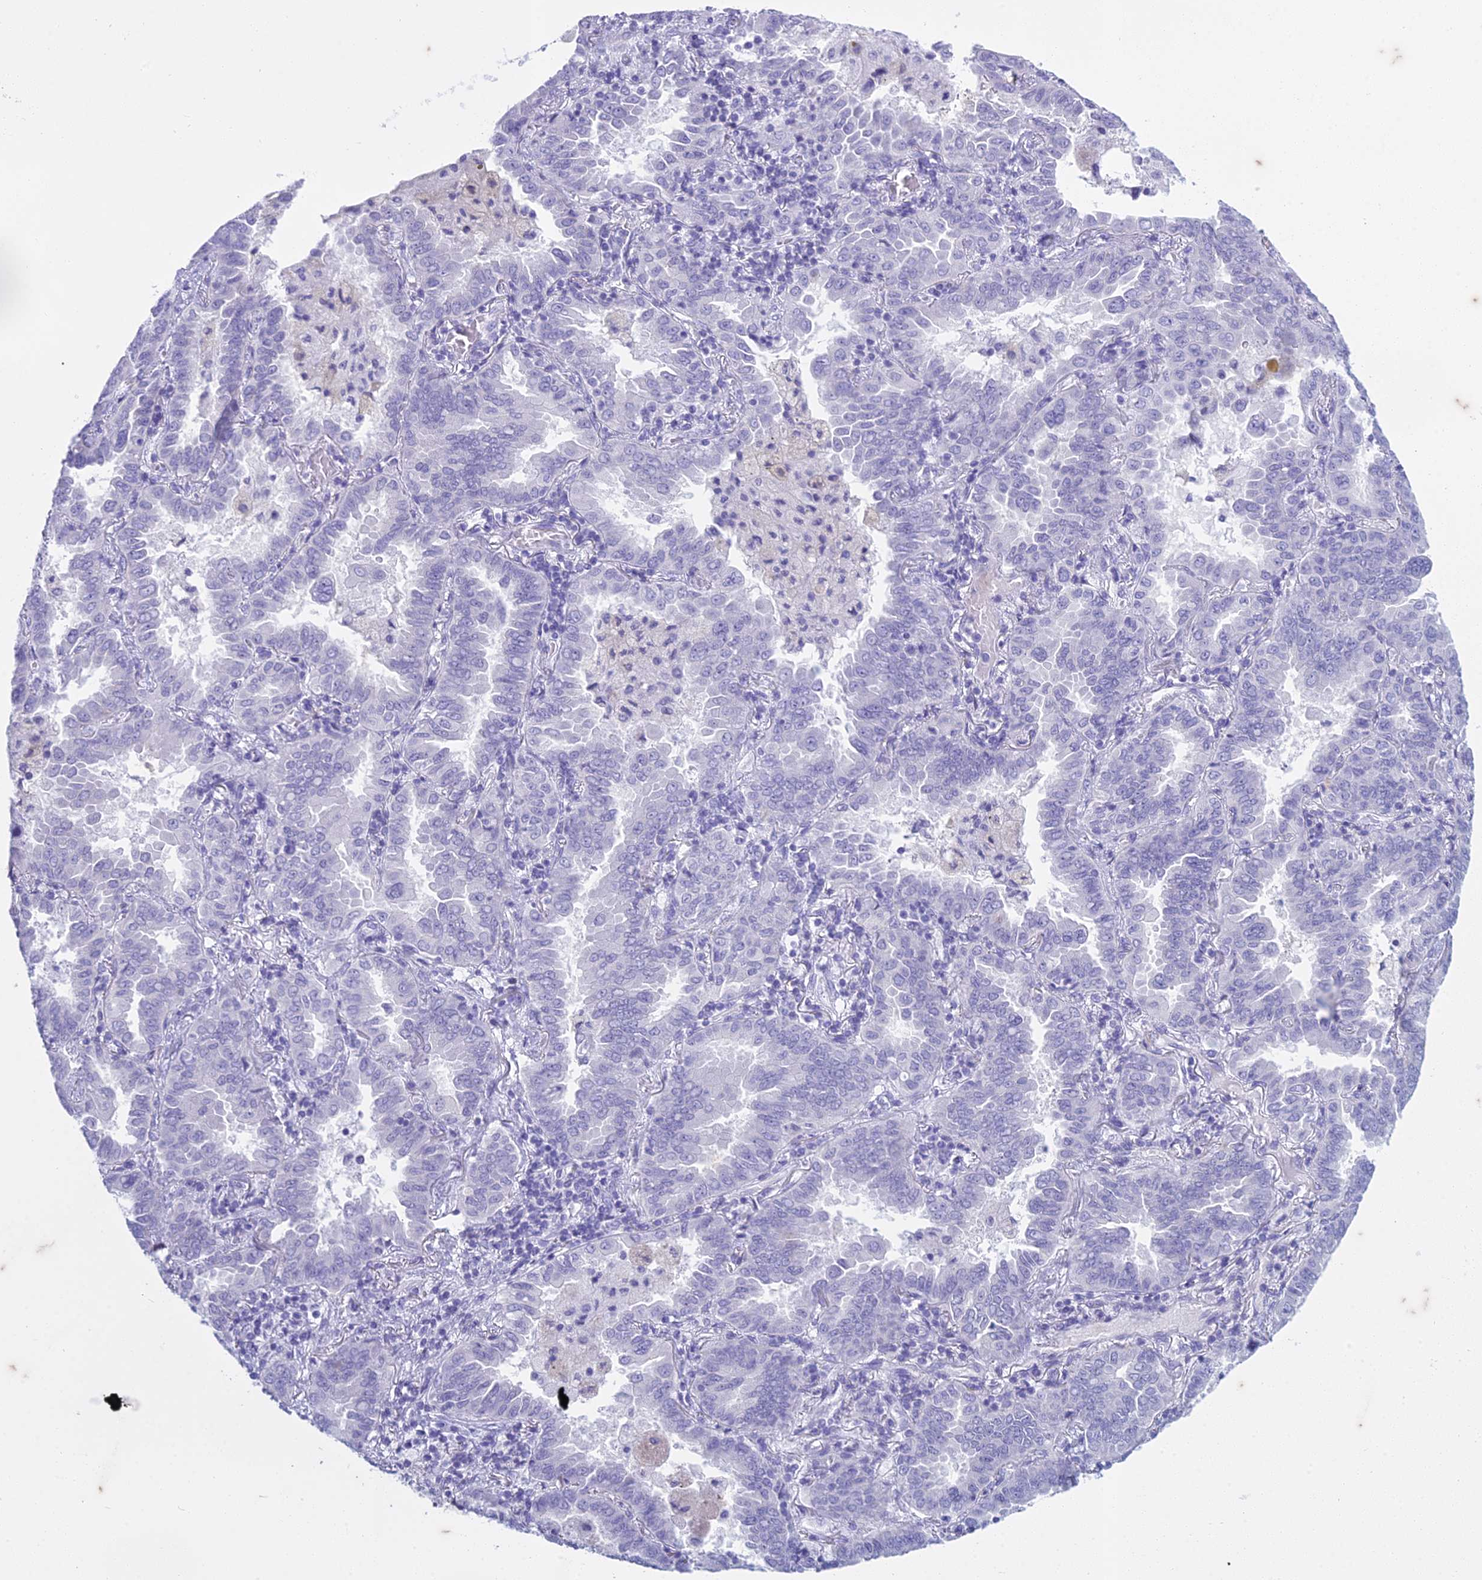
{"staining": {"intensity": "negative", "quantity": "none", "location": "none"}, "tissue": "lung cancer", "cell_type": "Tumor cells", "image_type": "cancer", "snomed": [{"axis": "morphology", "description": "Adenocarcinoma, NOS"}, {"axis": "topography", "description": "Lung"}], "caption": "Image shows no significant protein positivity in tumor cells of lung cancer (adenocarcinoma). (Brightfield microscopy of DAB (3,3'-diaminobenzidine) immunohistochemistry (IHC) at high magnification).", "gene": "HMGB4", "patient": {"sex": "male", "age": 64}}